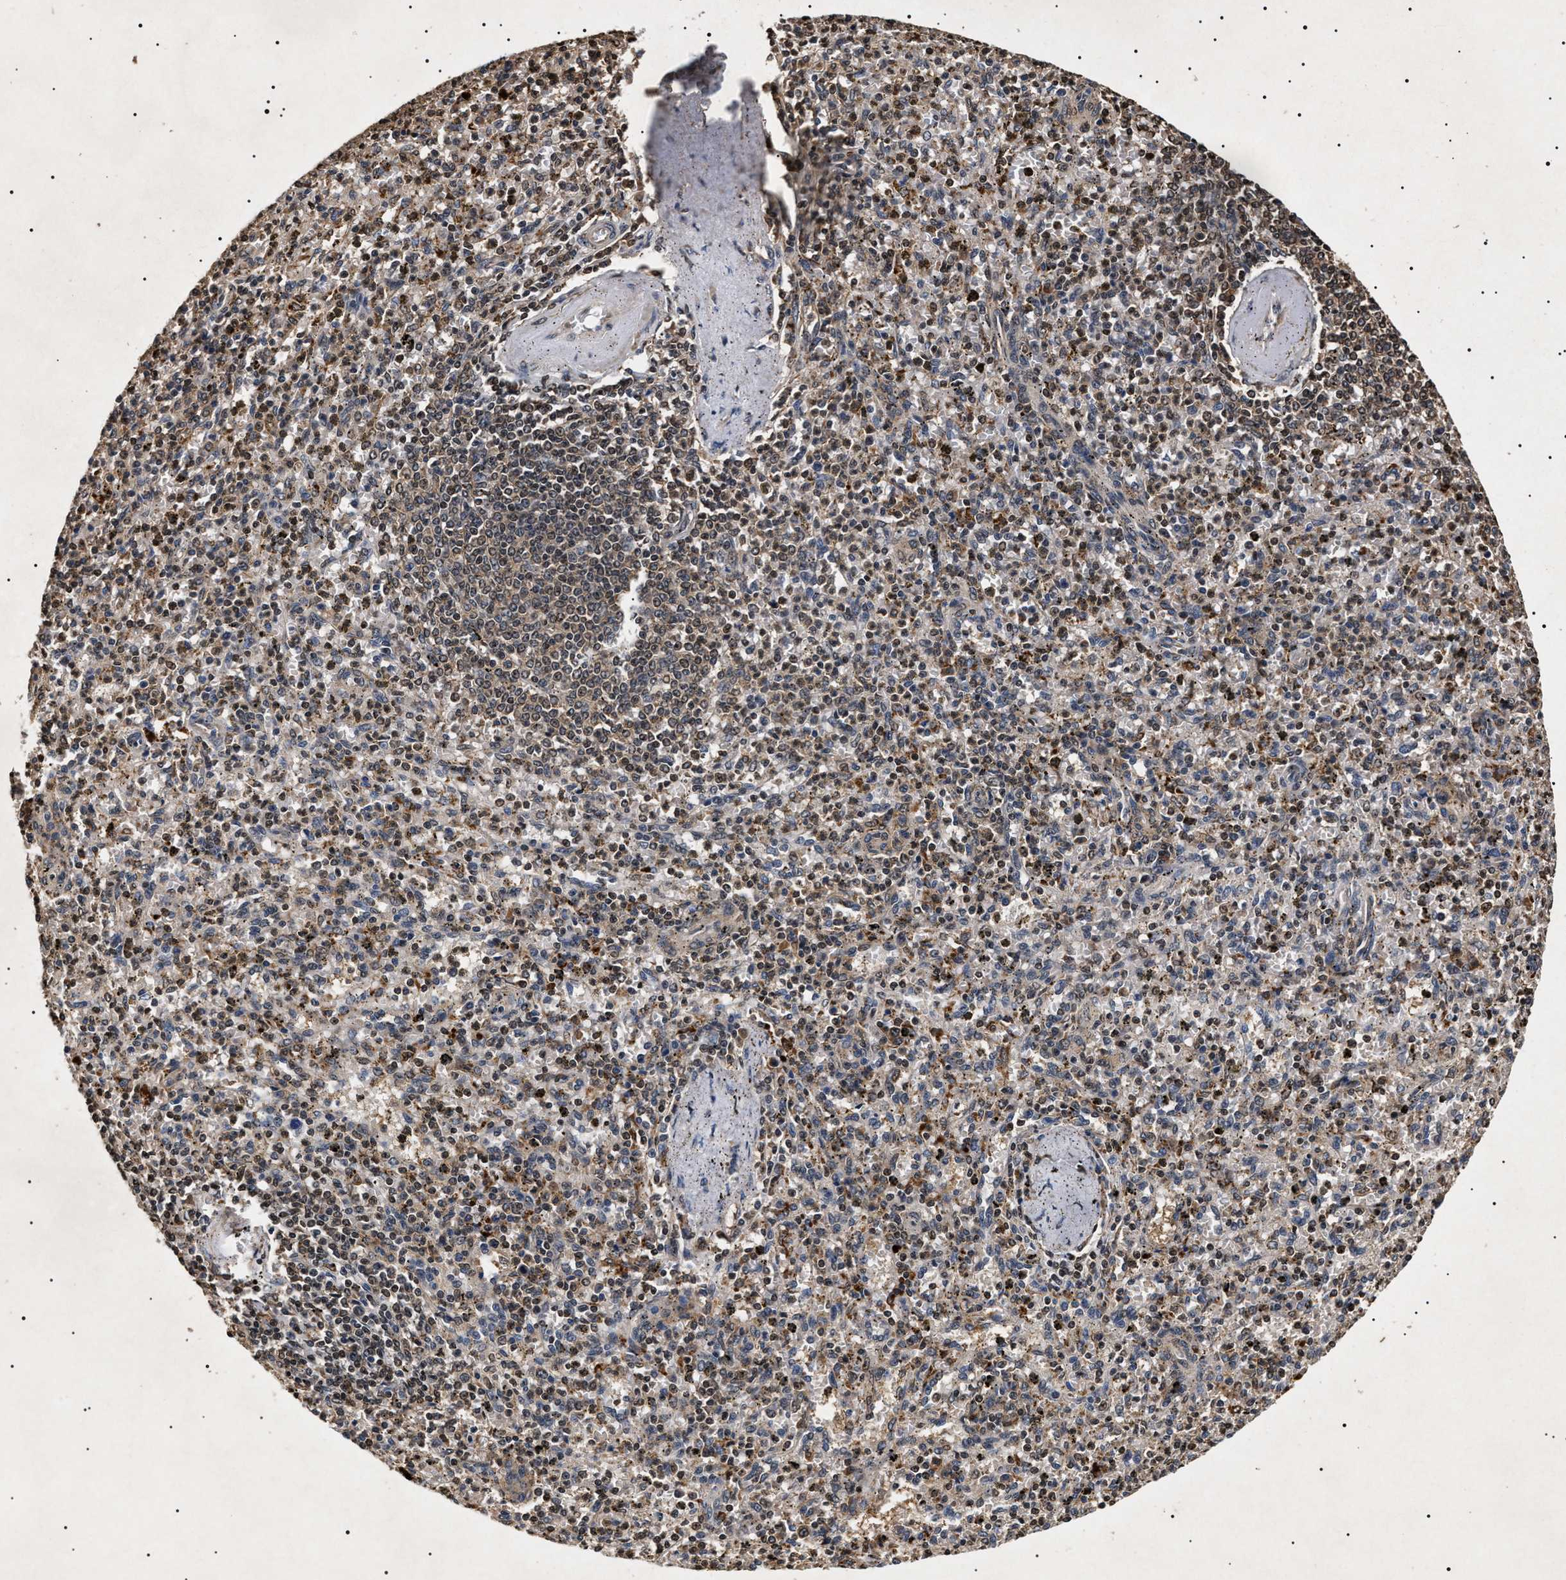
{"staining": {"intensity": "moderate", "quantity": "25%-75%", "location": "cytoplasmic/membranous,nuclear"}, "tissue": "spleen", "cell_type": "Cells in red pulp", "image_type": "normal", "snomed": [{"axis": "morphology", "description": "Normal tissue, NOS"}, {"axis": "topography", "description": "Spleen"}], "caption": "An immunohistochemistry (IHC) image of benign tissue is shown. Protein staining in brown highlights moderate cytoplasmic/membranous,nuclear positivity in spleen within cells in red pulp.", "gene": "KIF21A", "patient": {"sex": "male", "age": 72}}